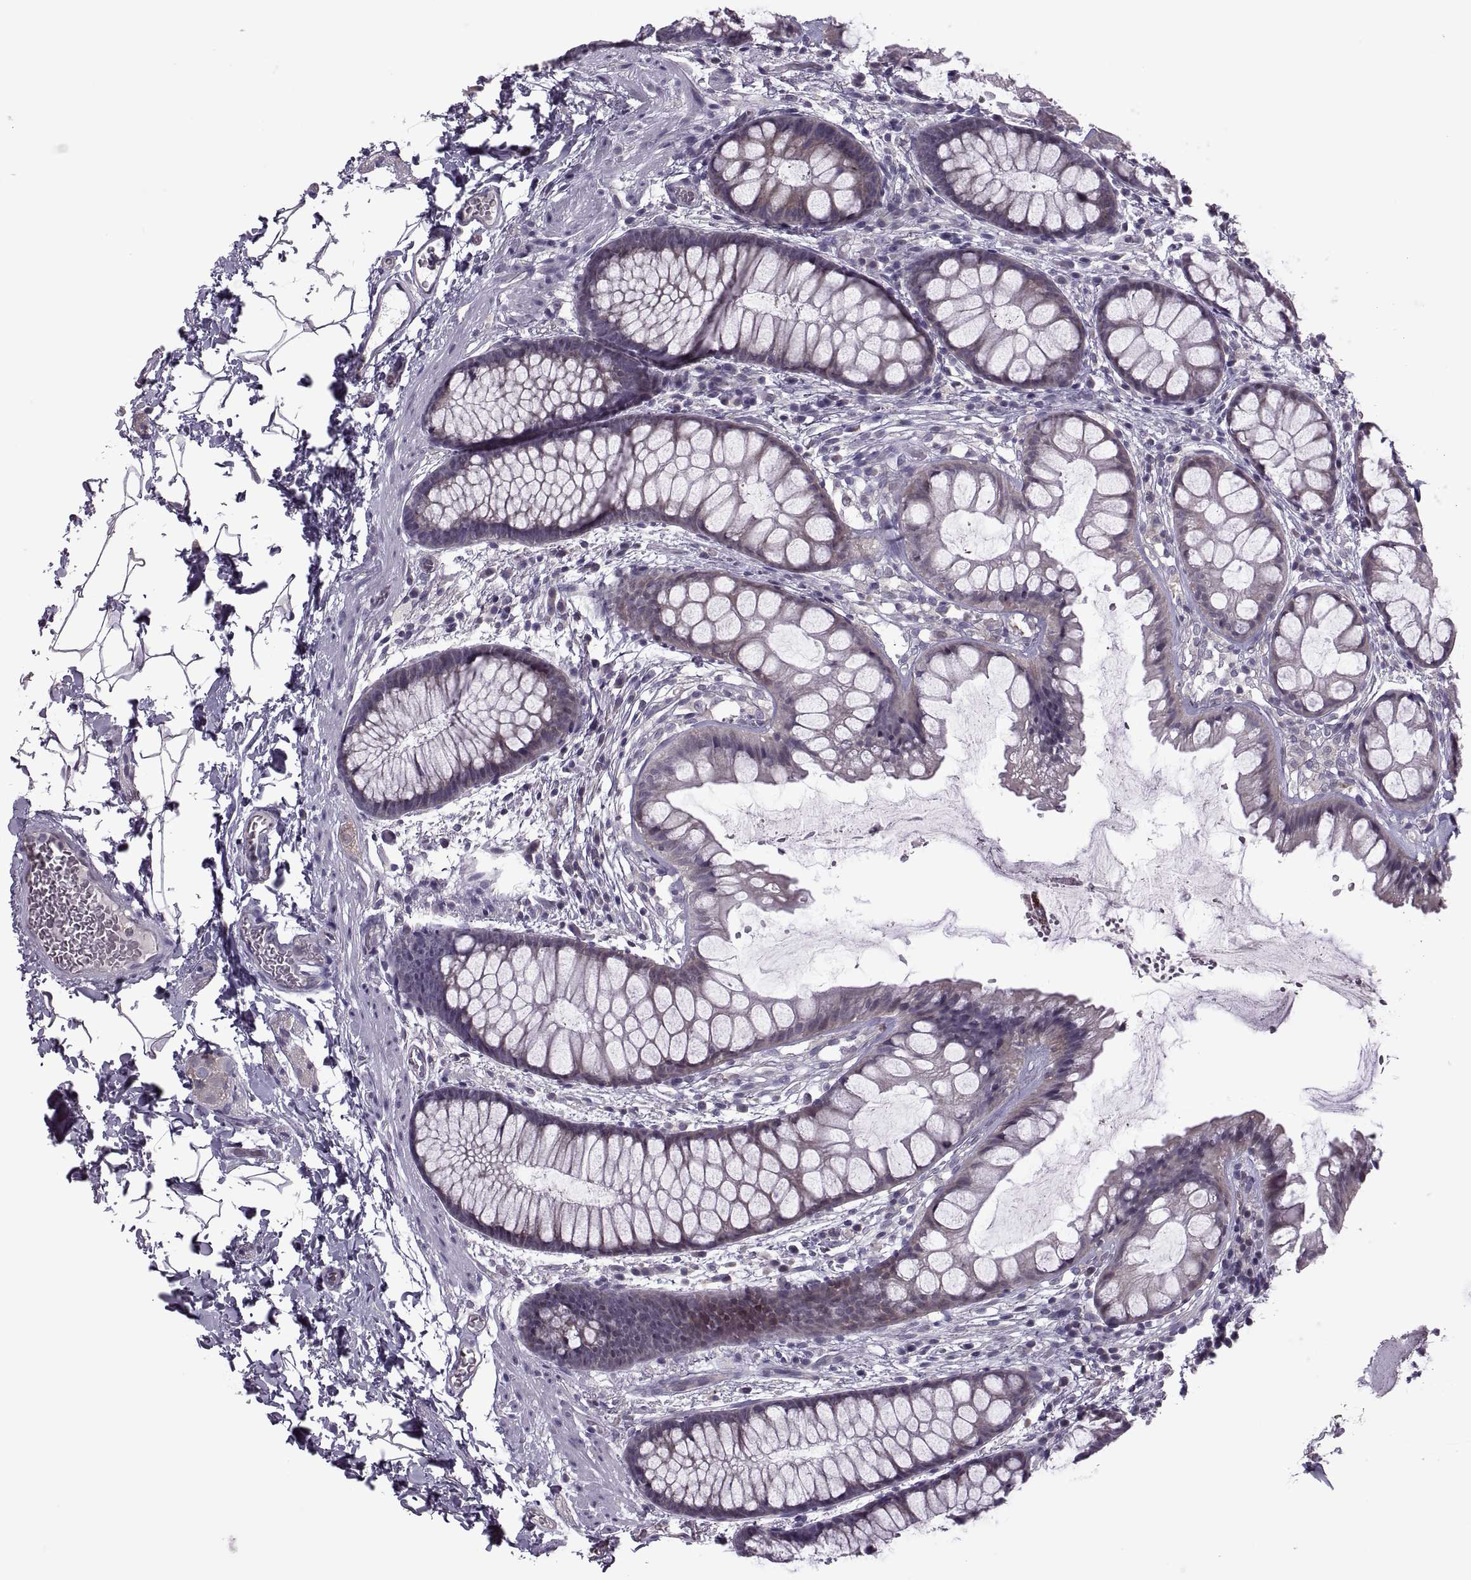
{"staining": {"intensity": "negative", "quantity": "none", "location": "none"}, "tissue": "rectum", "cell_type": "Glandular cells", "image_type": "normal", "snomed": [{"axis": "morphology", "description": "Normal tissue, NOS"}, {"axis": "topography", "description": "Rectum"}], "caption": "Human rectum stained for a protein using immunohistochemistry shows no staining in glandular cells.", "gene": "ODF3", "patient": {"sex": "female", "age": 62}}